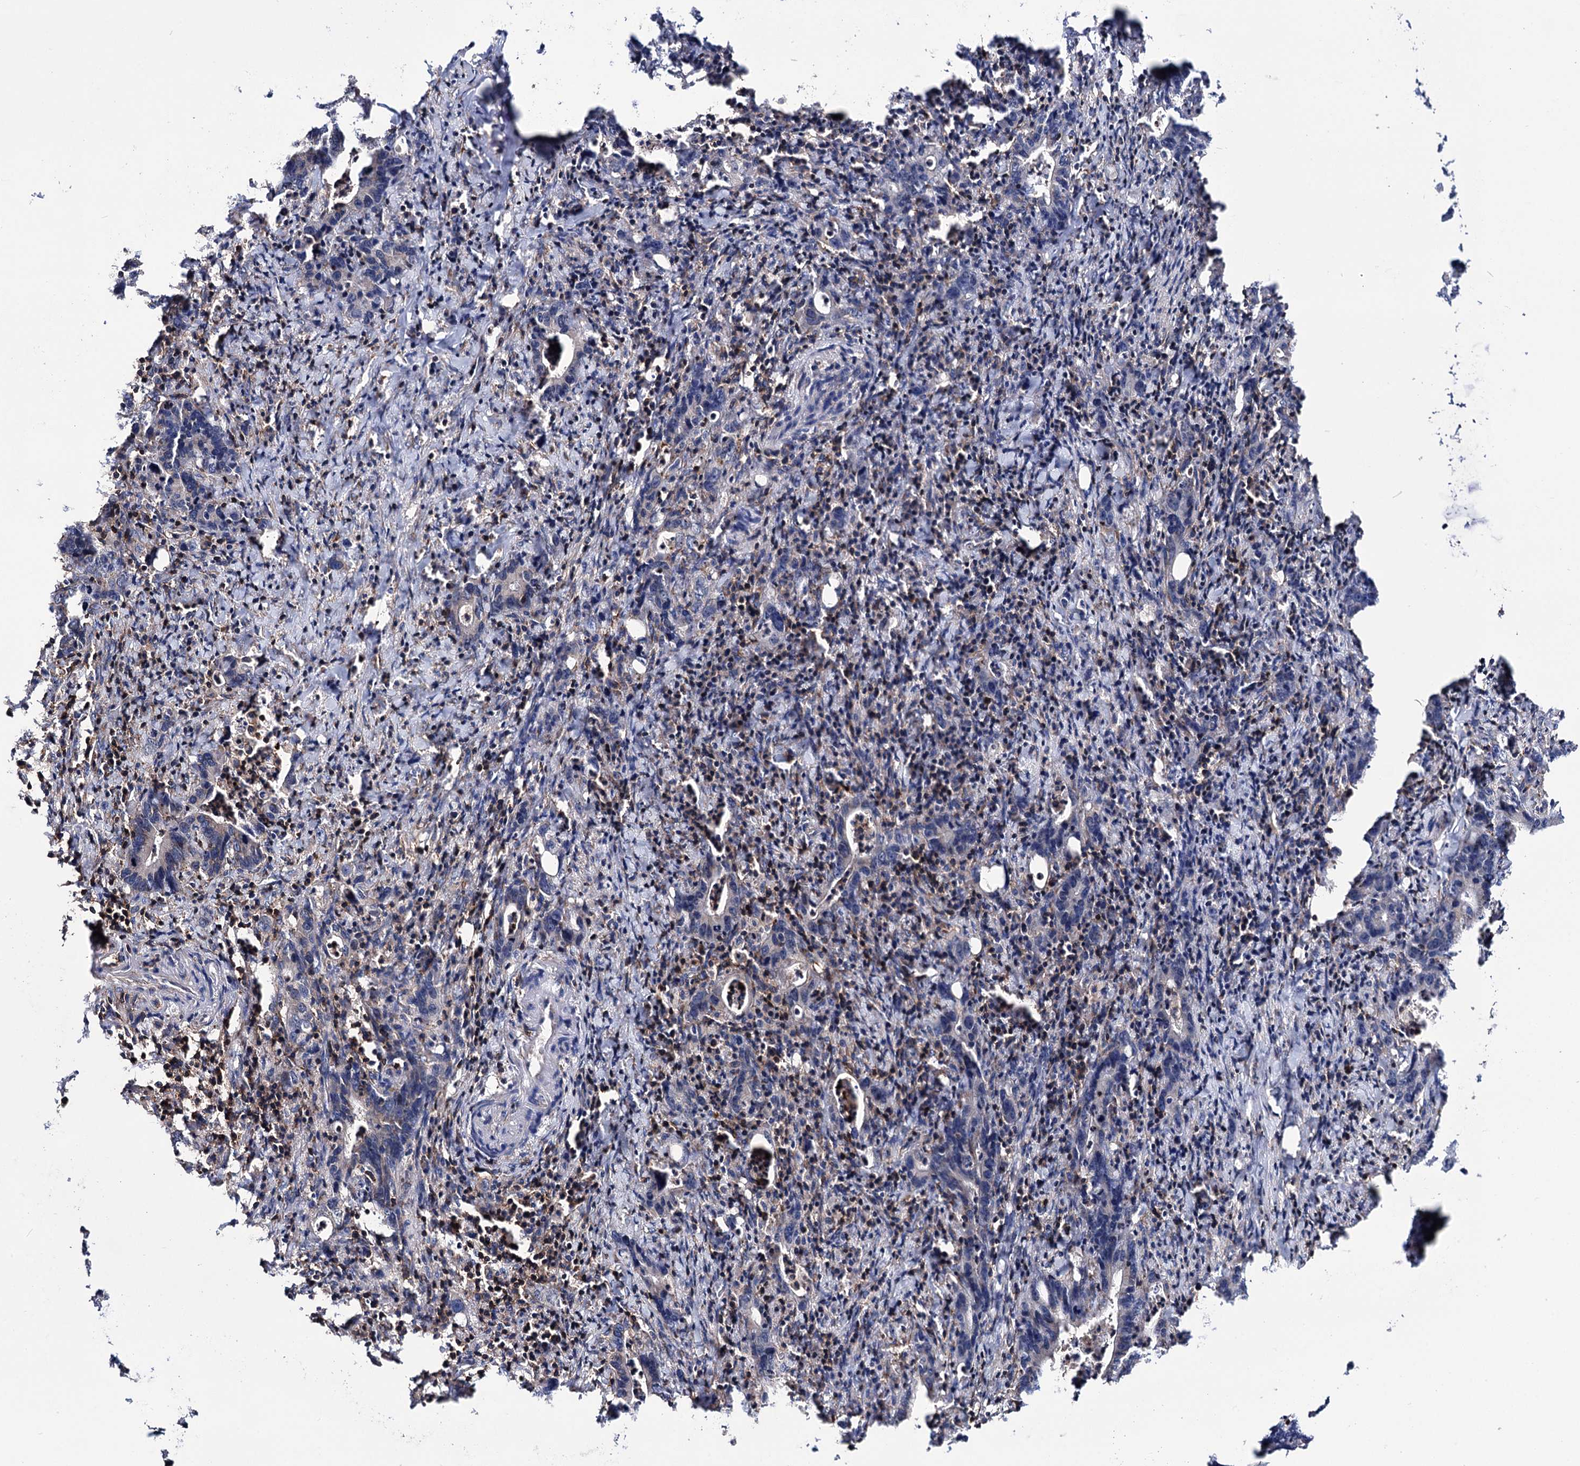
{"staining": {"intensity": "negative", "quantity": "none", "location": "none"}, "tissue": "colorectal cancer", "cell_type": "Tumor cells", "image_type": "cancer", "snomed": [{"axis": "morphology", "description": "Adenocarcinoma, NOS"}, {"axis": "topography", "description": "Colon"}], "caption": "An immunohistochemistry micrograph of adenocarcinoma (colorectal) is shown. There is no staining in tumor cells of adenocarcinoma (colorectal).", "gene": "DEF6", "patient": {"sex": "female", "age": 75}}